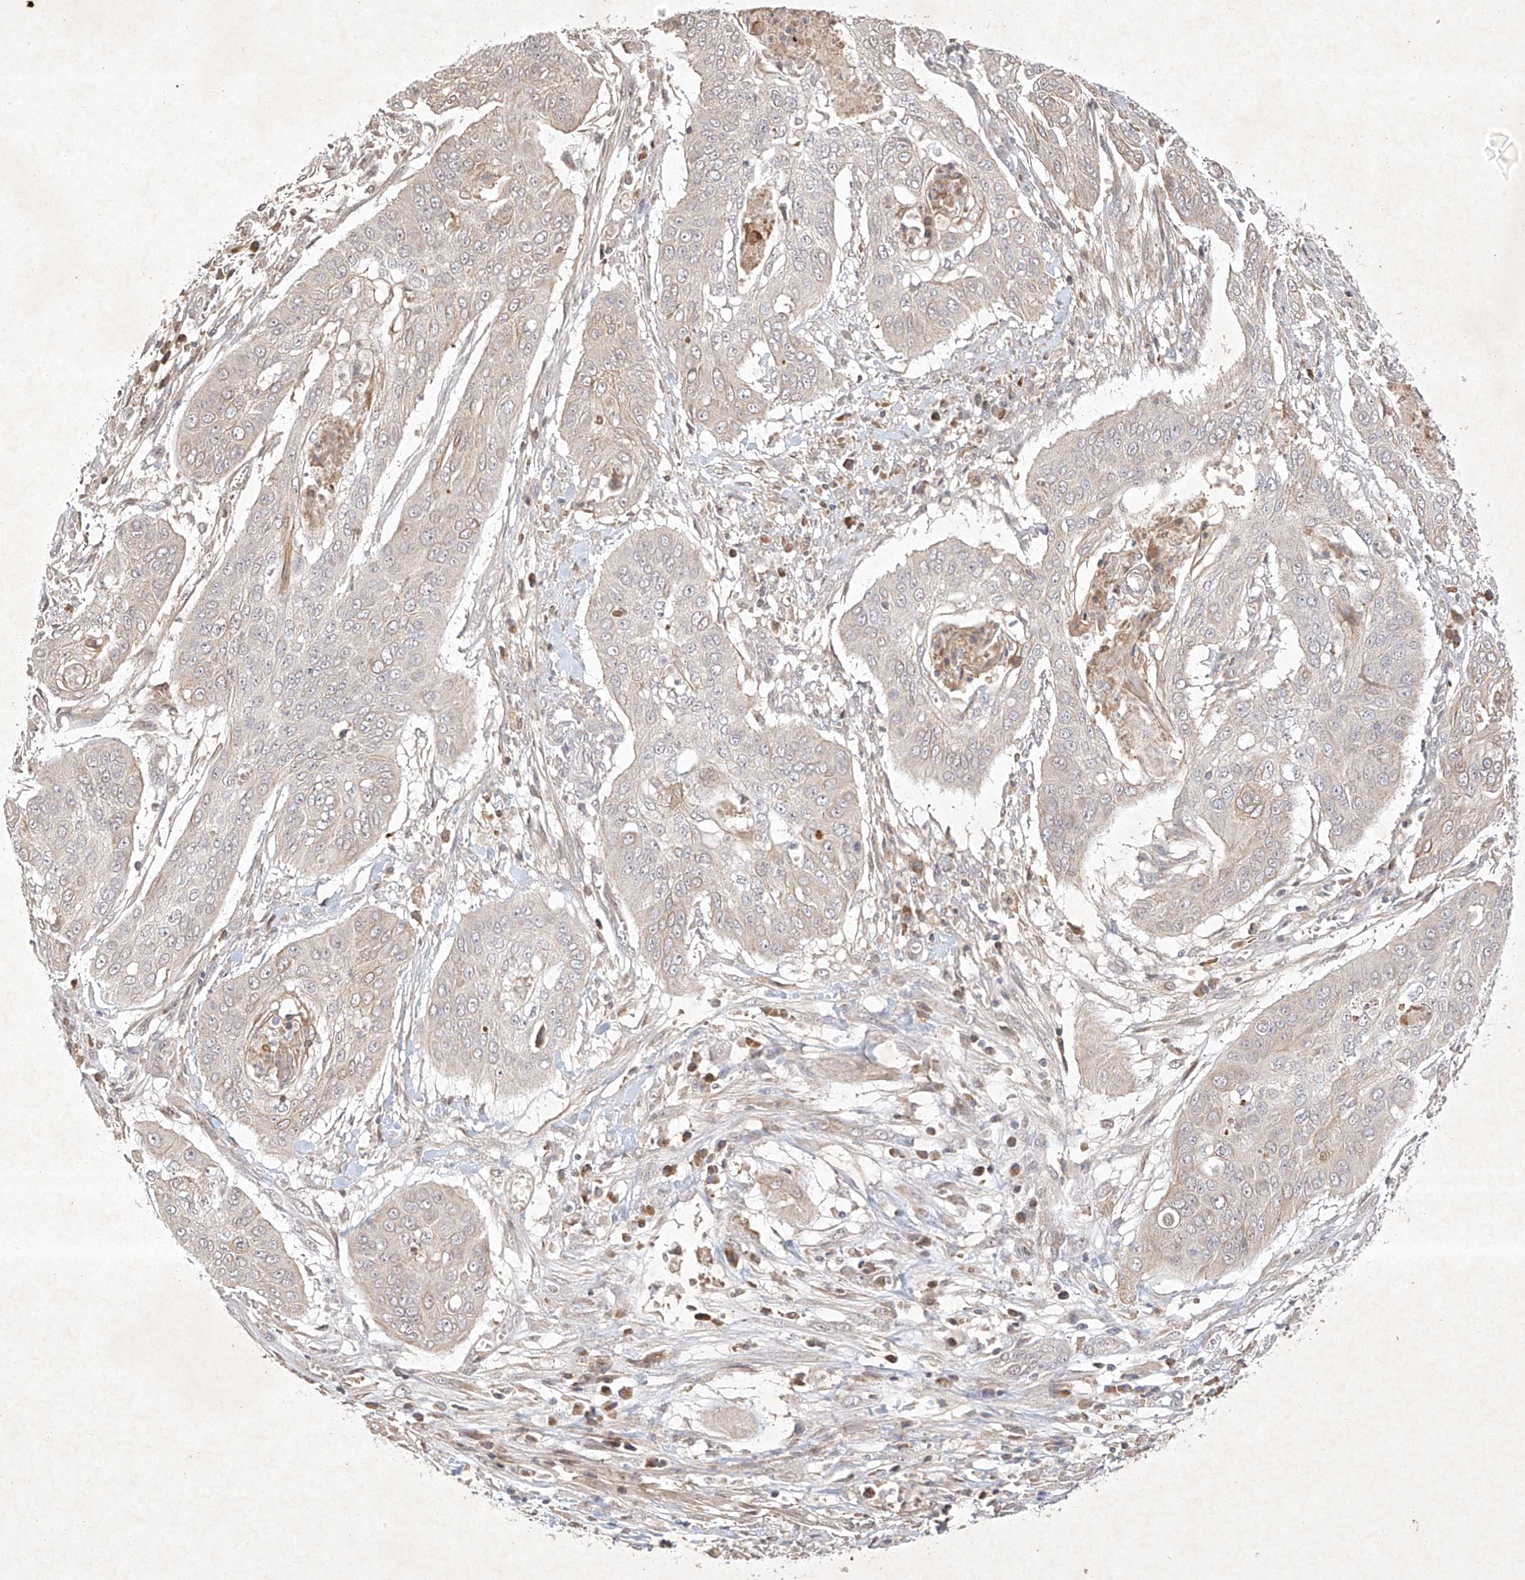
{"staining": {"intensity": "negative", "quantity": "none", "location": "none"}, "tissue": "cervical cancer", "cell_type": "Tumor cells", "image_type": "cancer", "snomed": [{"axis": "morphology", "description": "Squamous cell carcinoma, NOS"}, {"axis": "topography", "description": "Cervix"}], "caption": "Immunohistochemistry (IHC) of cervical cancer displays no expression in tumor cells. (Brightfield microscopy of DAB IHC at high magnification).", "gene": "BTRC", "patient": {"sex": "female", "age": 39}}